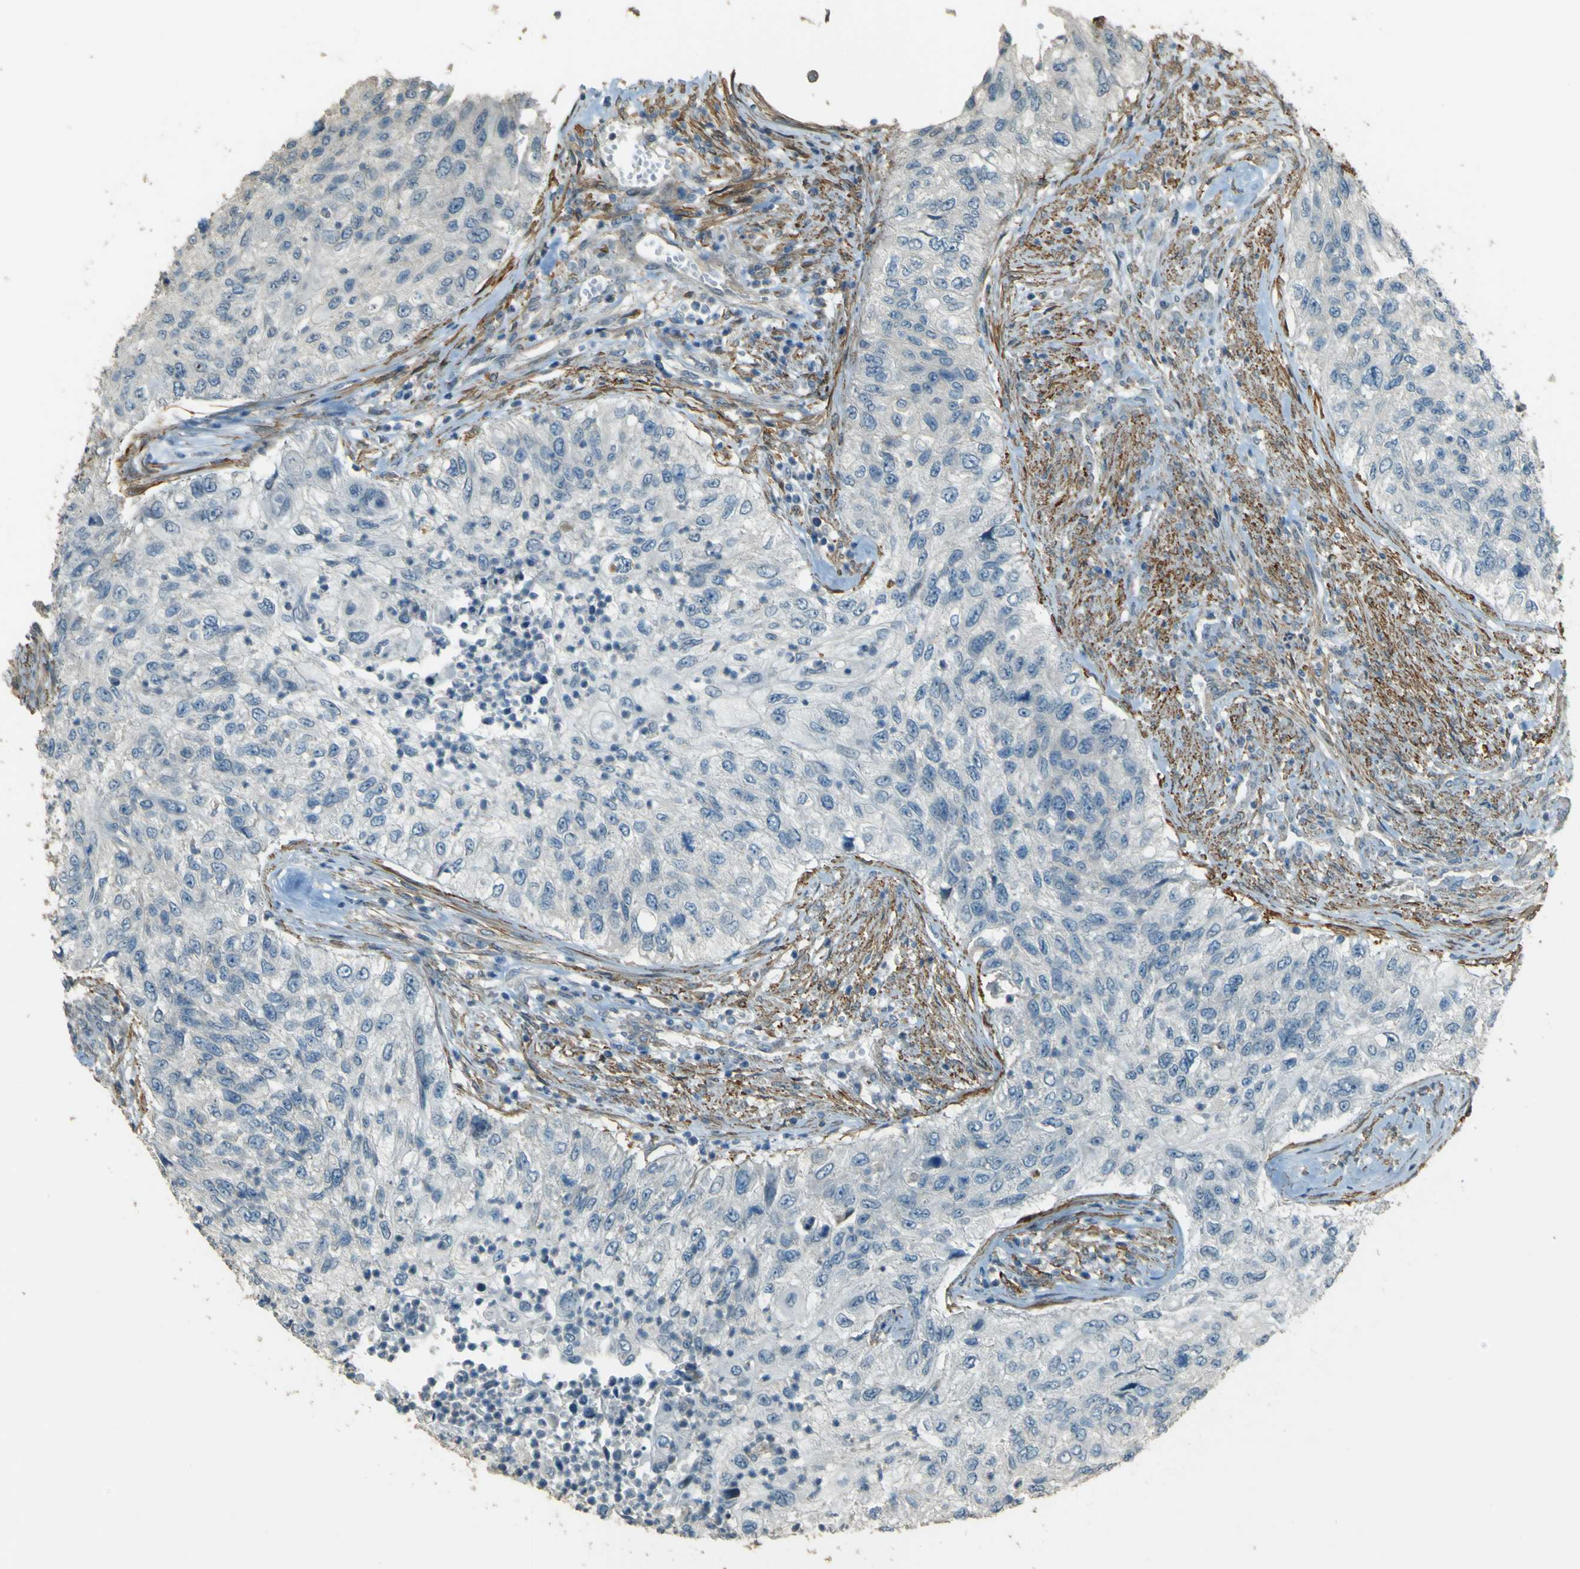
{"staining": {"intensity": "negative", "quantity": "none", "location": "none"}, "tissue": "urothelial cancer", "cell_type": "Tumor cells", "image_type": "cancer", "snomed": [{"axis": "morphology", "description": "Urothelial carcinoma, High grade"}, {"axis": "topography", "description": "Urinary bladder"}], "caption": "High power microscopy histopathology image of an IHC histopathology image of urothelial cancer, revealing no significant expression in tumor cells. The staining was performed using DAB to visualize the protein expression in brown, while the nuclei were stained in blue with hematoxylin (Magnification: 20x).", "gene": "NEXN", "patient": {"sex": "female", "age": 60}}